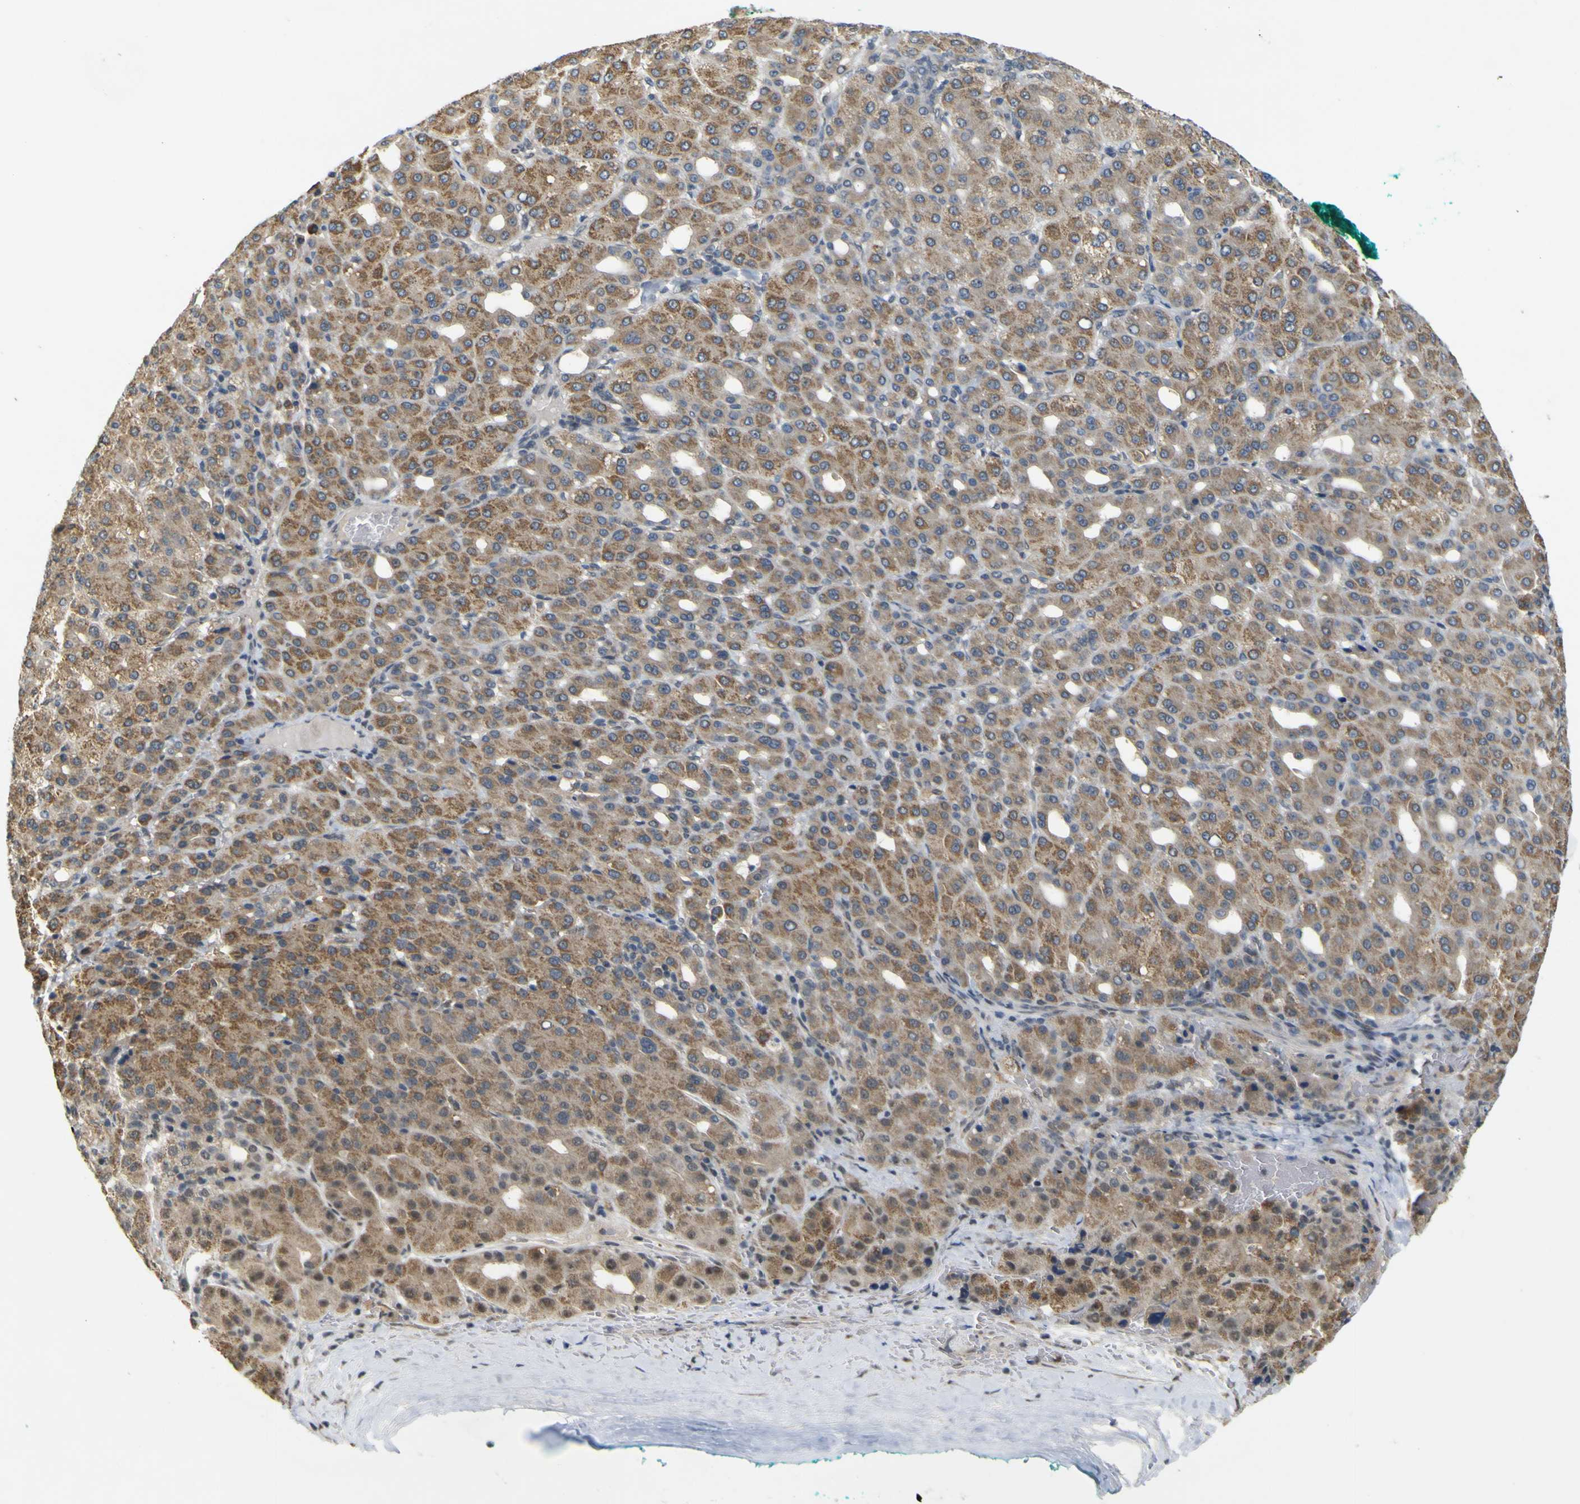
{"staining": {"intensity": "moderate", "quantity": ">75%", "location": "cytoplasmic/membranous"}, "tissue": "liver cancer", "cell_type": "Tumor cells", "image_type": "cancer", "snomed": [{"axis": "morphology", "description": "Carcinoma, Hepatocellular, NOS"}, {"axis": "topography", "description": "Liver"}], "caption": "Protein positivity by immunohistochemistry reveals moderate cytoplasmic/membranous positivity in approximately >75% of tumor cells in liver cancer.", "gene": "IGF2R", "patient": {"sex": "male", "age": 65}}